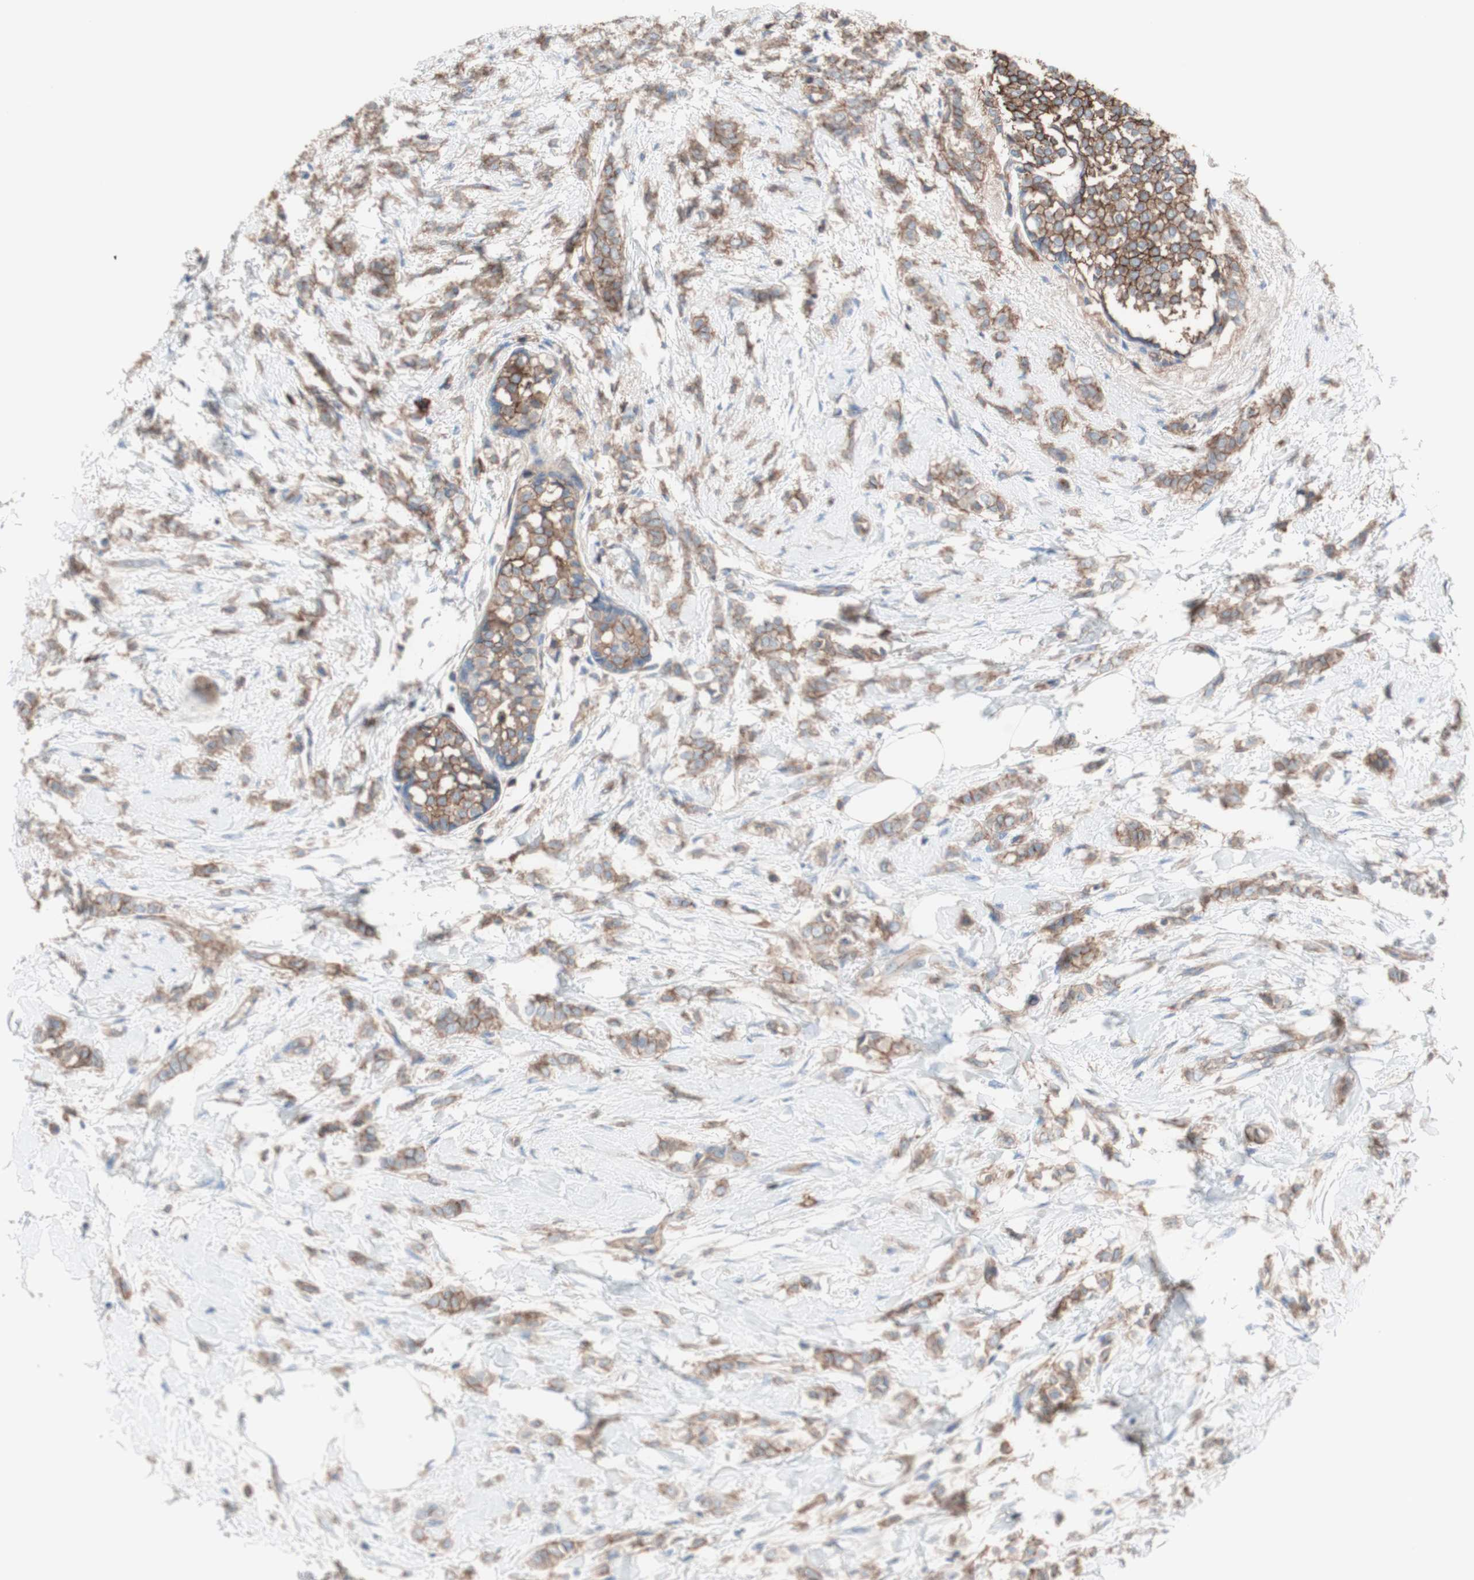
{"staining": {"intensity": "moderate", "quantity": ">75%", "location": "cytoplasmic/membranous"}, "tissue": "breast cancer", "cell_type": "Tumor cells", "image_type": "cancer", "snomed": [{"axis": "morphology", "description": "Lobular carcinoma, in situ"}, {"axis": "morphology", "description": "Lobular carcinoma"}, {"axis": "topography", "description": "Breast"}], "caption": "This histopathology image displays immunohistochemistry (IHC) staining of lobular carcinoma (breast), with medium moderate cytoplasmic/membranous expression in approximately >75% of tumor cells.", "gene": "CD46", "patient": {"sex": "female", "age": 41}}